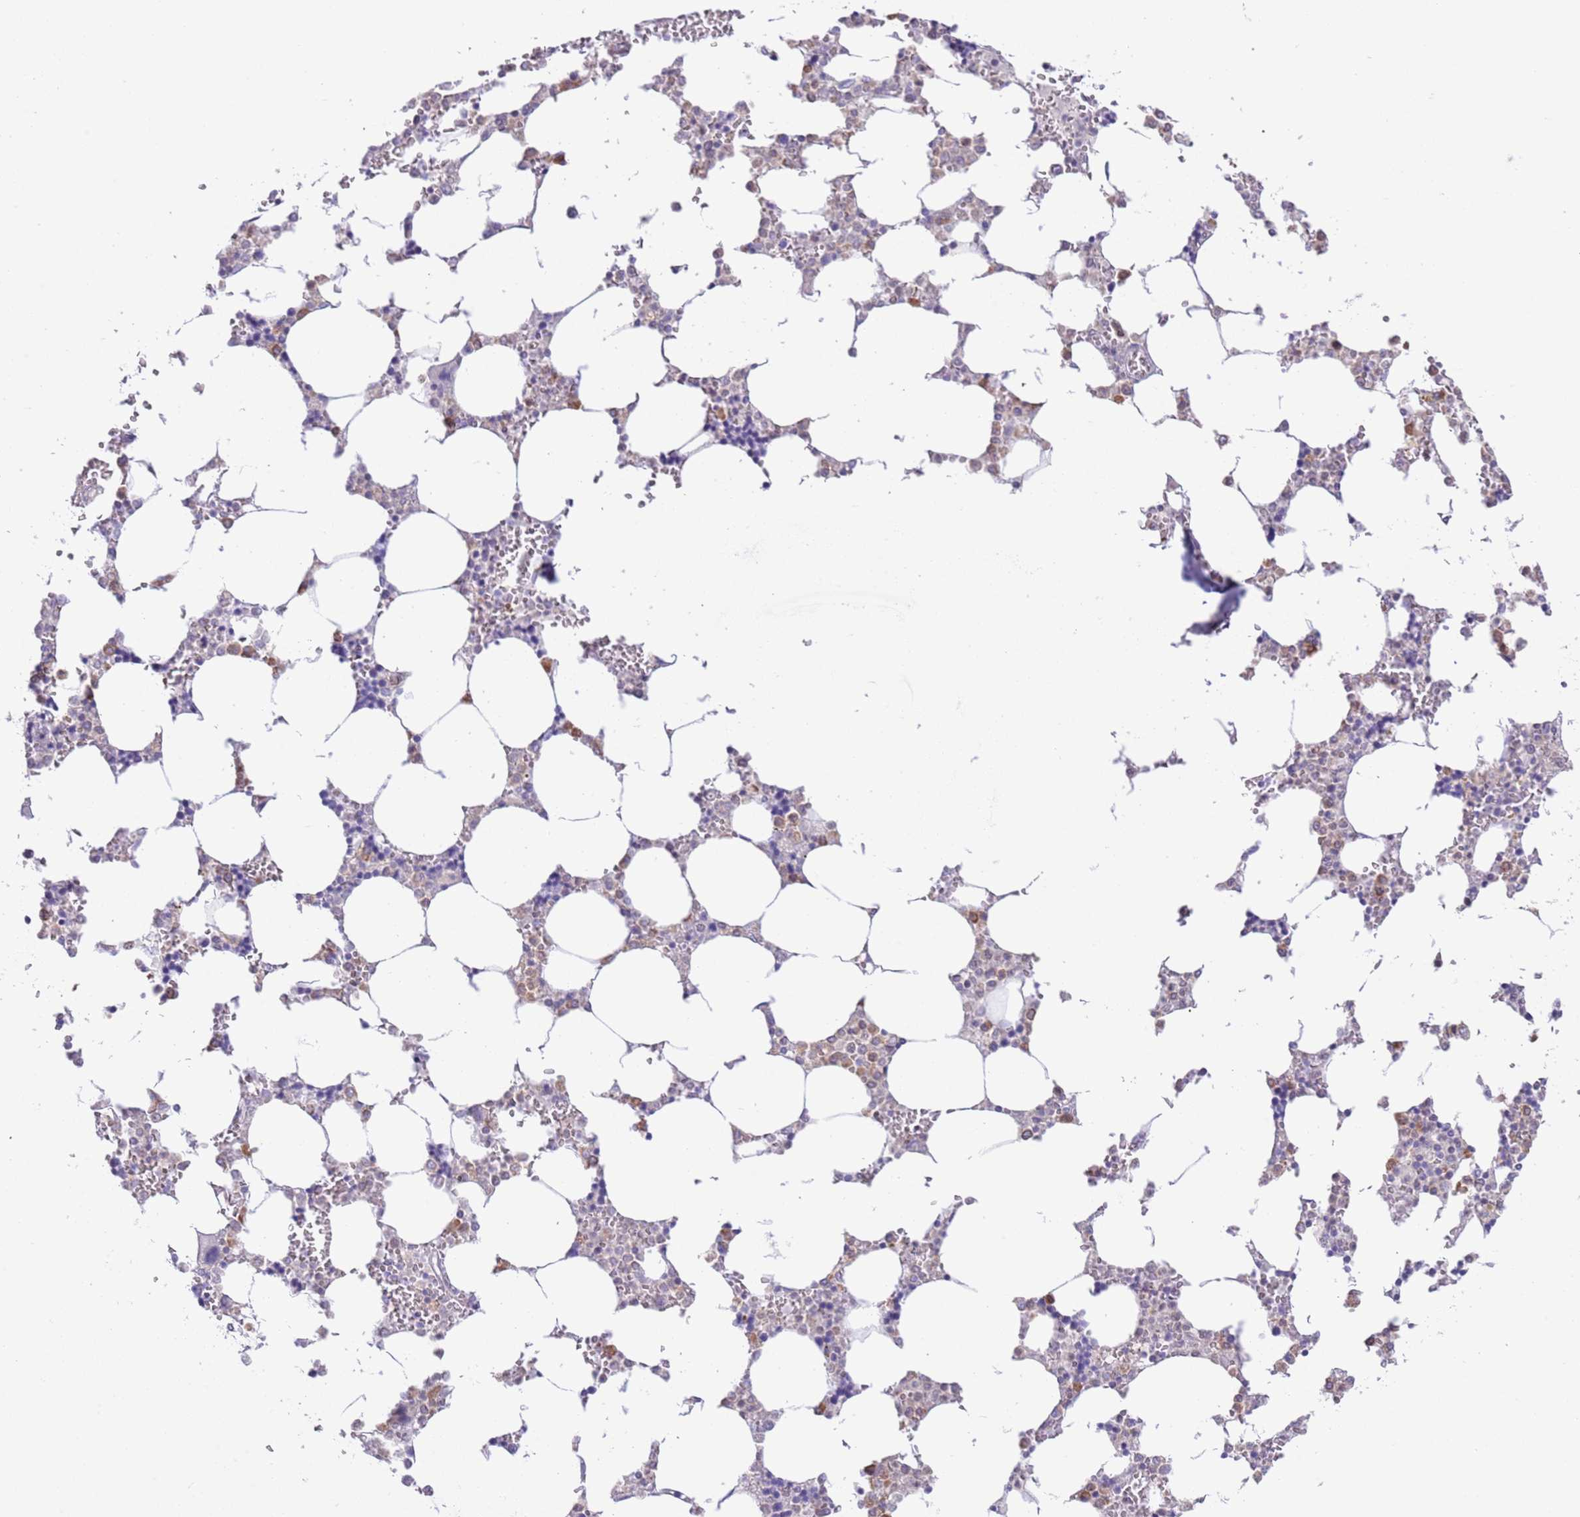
{"staining": {"intensity": "weak", "quantity": "<25%", "location": "cytoplasmic/membranous"}, "tissue": "bone marrow", "cell_type": "Hematopoietic cells", "image_type": "normal", "snomed": [{"axis": "morphology", "description": "Normal tissue, NOS"}, {"axis": "topography", "description": "Bone marrow"}], "caption": "IHC of normal human bone marrow reveals no positivity in hematopoietic cells. The staining was performed using DAB to visualize the protein expression in brown, while the nuclei were stained in blue with hematoxylin (Magnification: 20x).", "gene": "EBPL", "patient": {"sex": "male", "age": 64}}